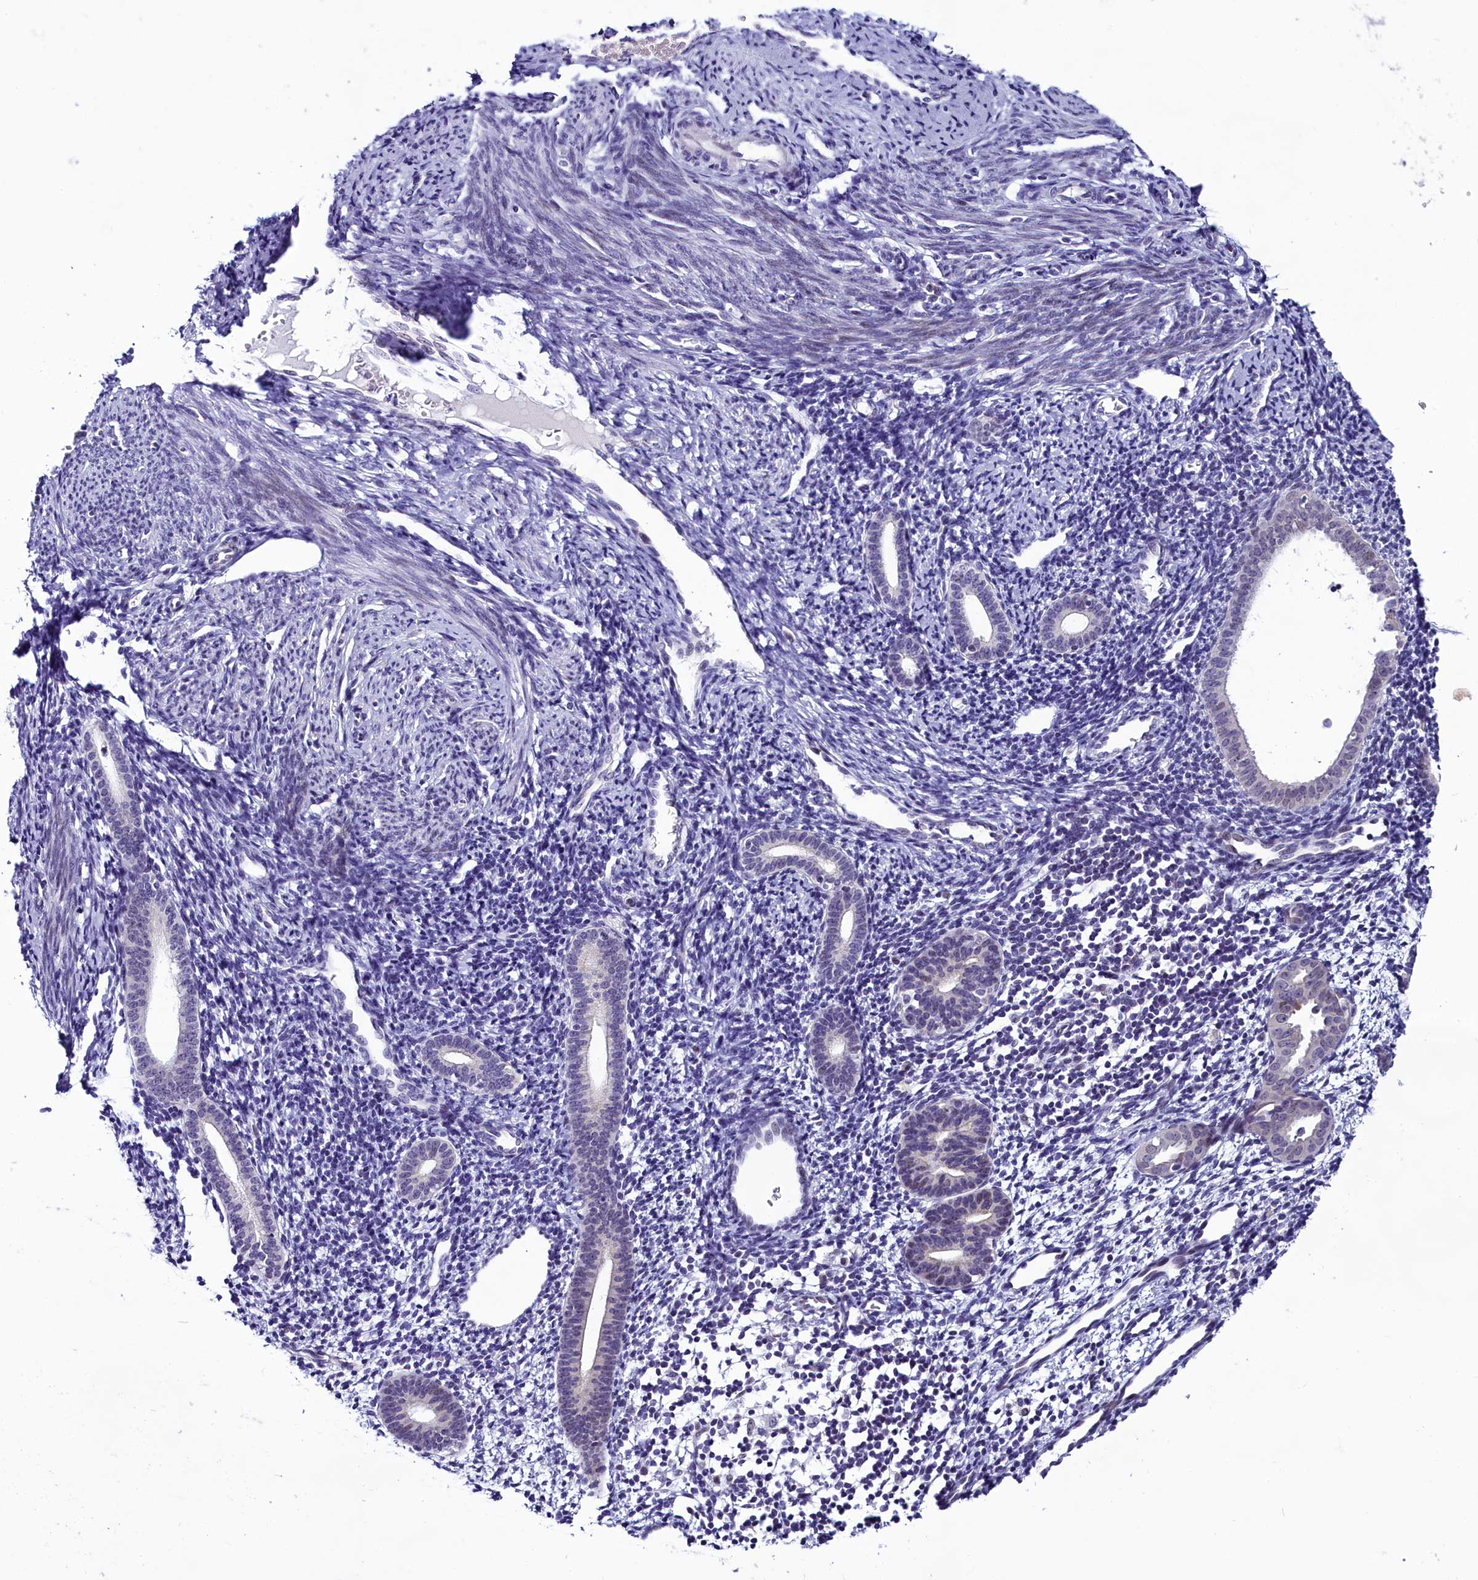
{"staining": {"intensity": "negative", "quantity": "none", "location": "none"}, "tissue": "endometrium", "cell_type": "Cells in endometrial stroma", "image_type": "normal", "snomed": [{"axis": "morphology", "description": "Normal tissue, NOS"}, {"axis": "topography", "description": "Endometrium"}], "caption": "Cells in endometrial stroma are negative for protein expression in unremarkable human endometrium. The staining is performed using DAB brown chromogen with nuclei counter-stained in using hematoxylin.", "gene": "CCDC106", "patient": {"sex": "female", "age": 56}}